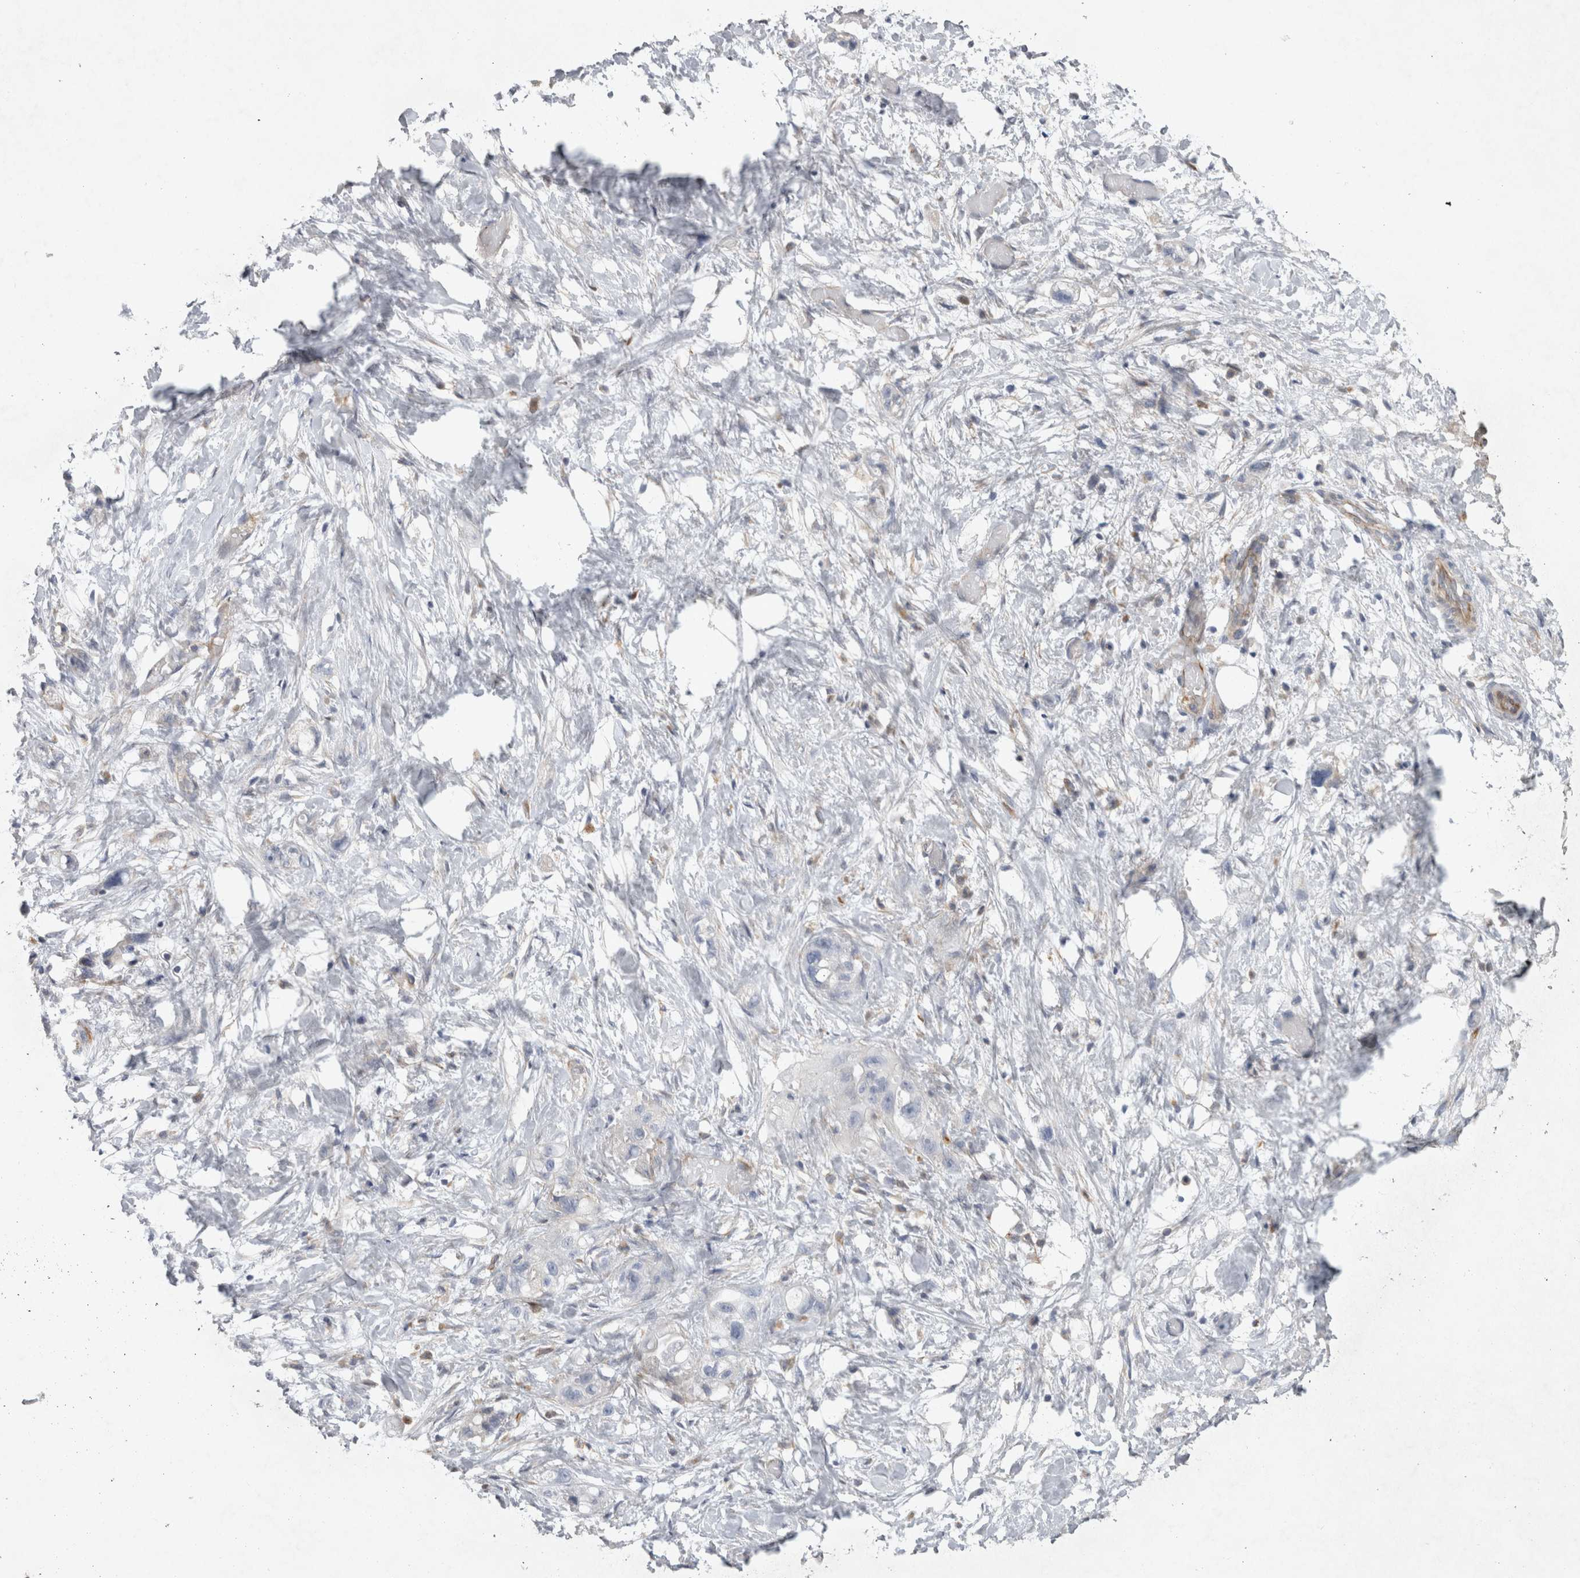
{"staining": {"intensity": "negative", "quantity": "none", "location": "none"}, "tissue": "stomach cancer", "cell_type": "Tumor cells", "image_type": "cancer", "snomed": [{"axis": "morphology", "description": "Adenocarcinoma, NOS"}, {"axis": "topography", "description": "Stomach"}, {"axis": "topography", "description": "Stomach, lower"}], "caption": "Immunohistochemistry (IHC) micrograph of neoplastic tissue: human stomach adenocarcinoma stained with DAB shows no significant protein staining in tumor cells.", "gene": "STRADB", "patient": {"sex": "female", "age": 48}}